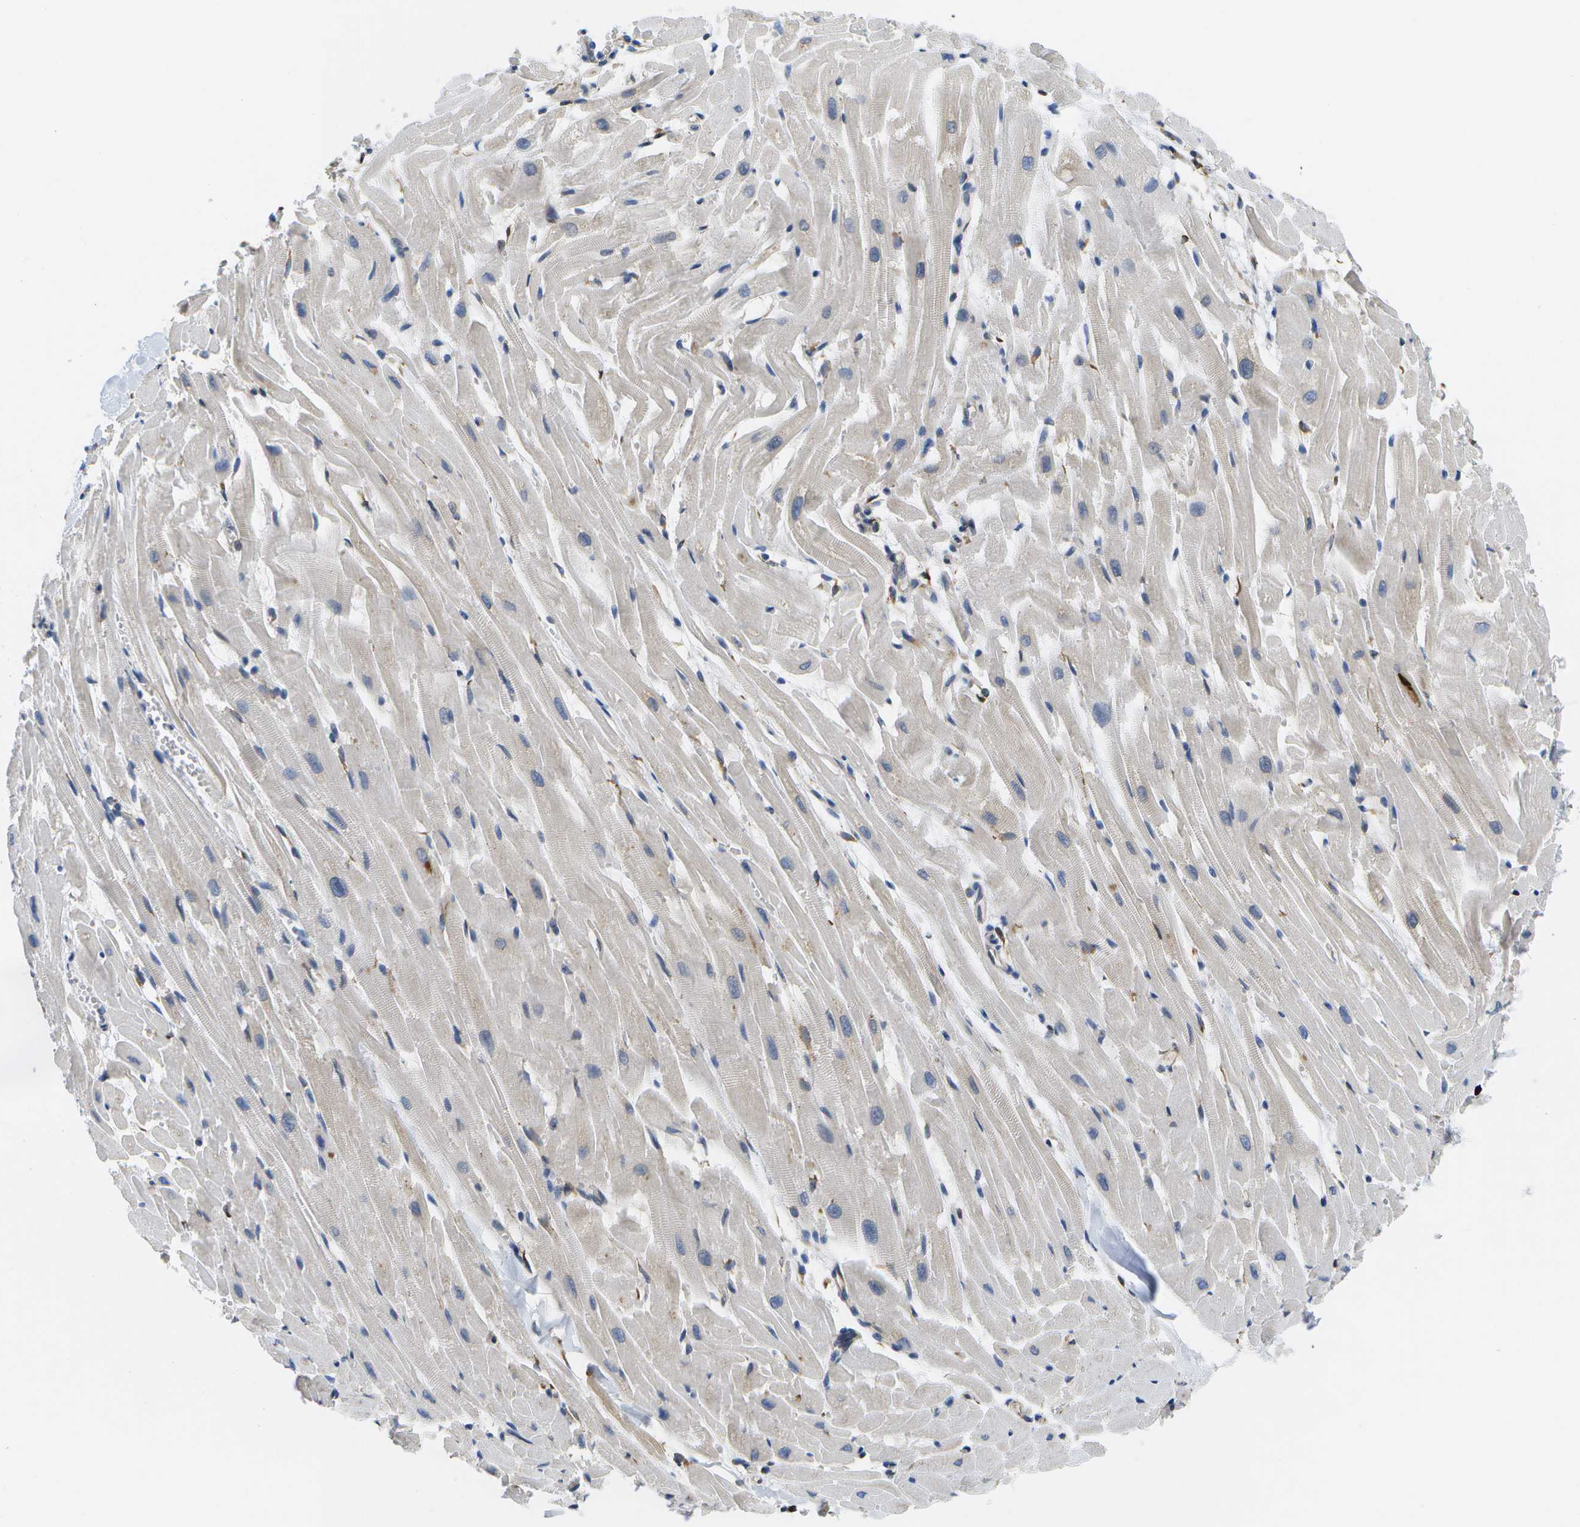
{"staining": {"intensity": "negative", "quantity": "none", "location": "none"}, "tissue": "heart muscle", "cell_type": "Cardiomyocytes", "image_type": "normal", "snomed": [{"axis": "morphology", "description": "Normal tissue, NOS"}, {"axis": "topography", "description": "Heart"}], "caption": "A photomicrograph of heart muscle stained for a protein reveals no brown staining in cardiomyocytes. (Brightfield microscopy of DAB IHC at high magnification).", "gene": "ZDHHC17", "patient": {"sex": "female", "age": 19}}